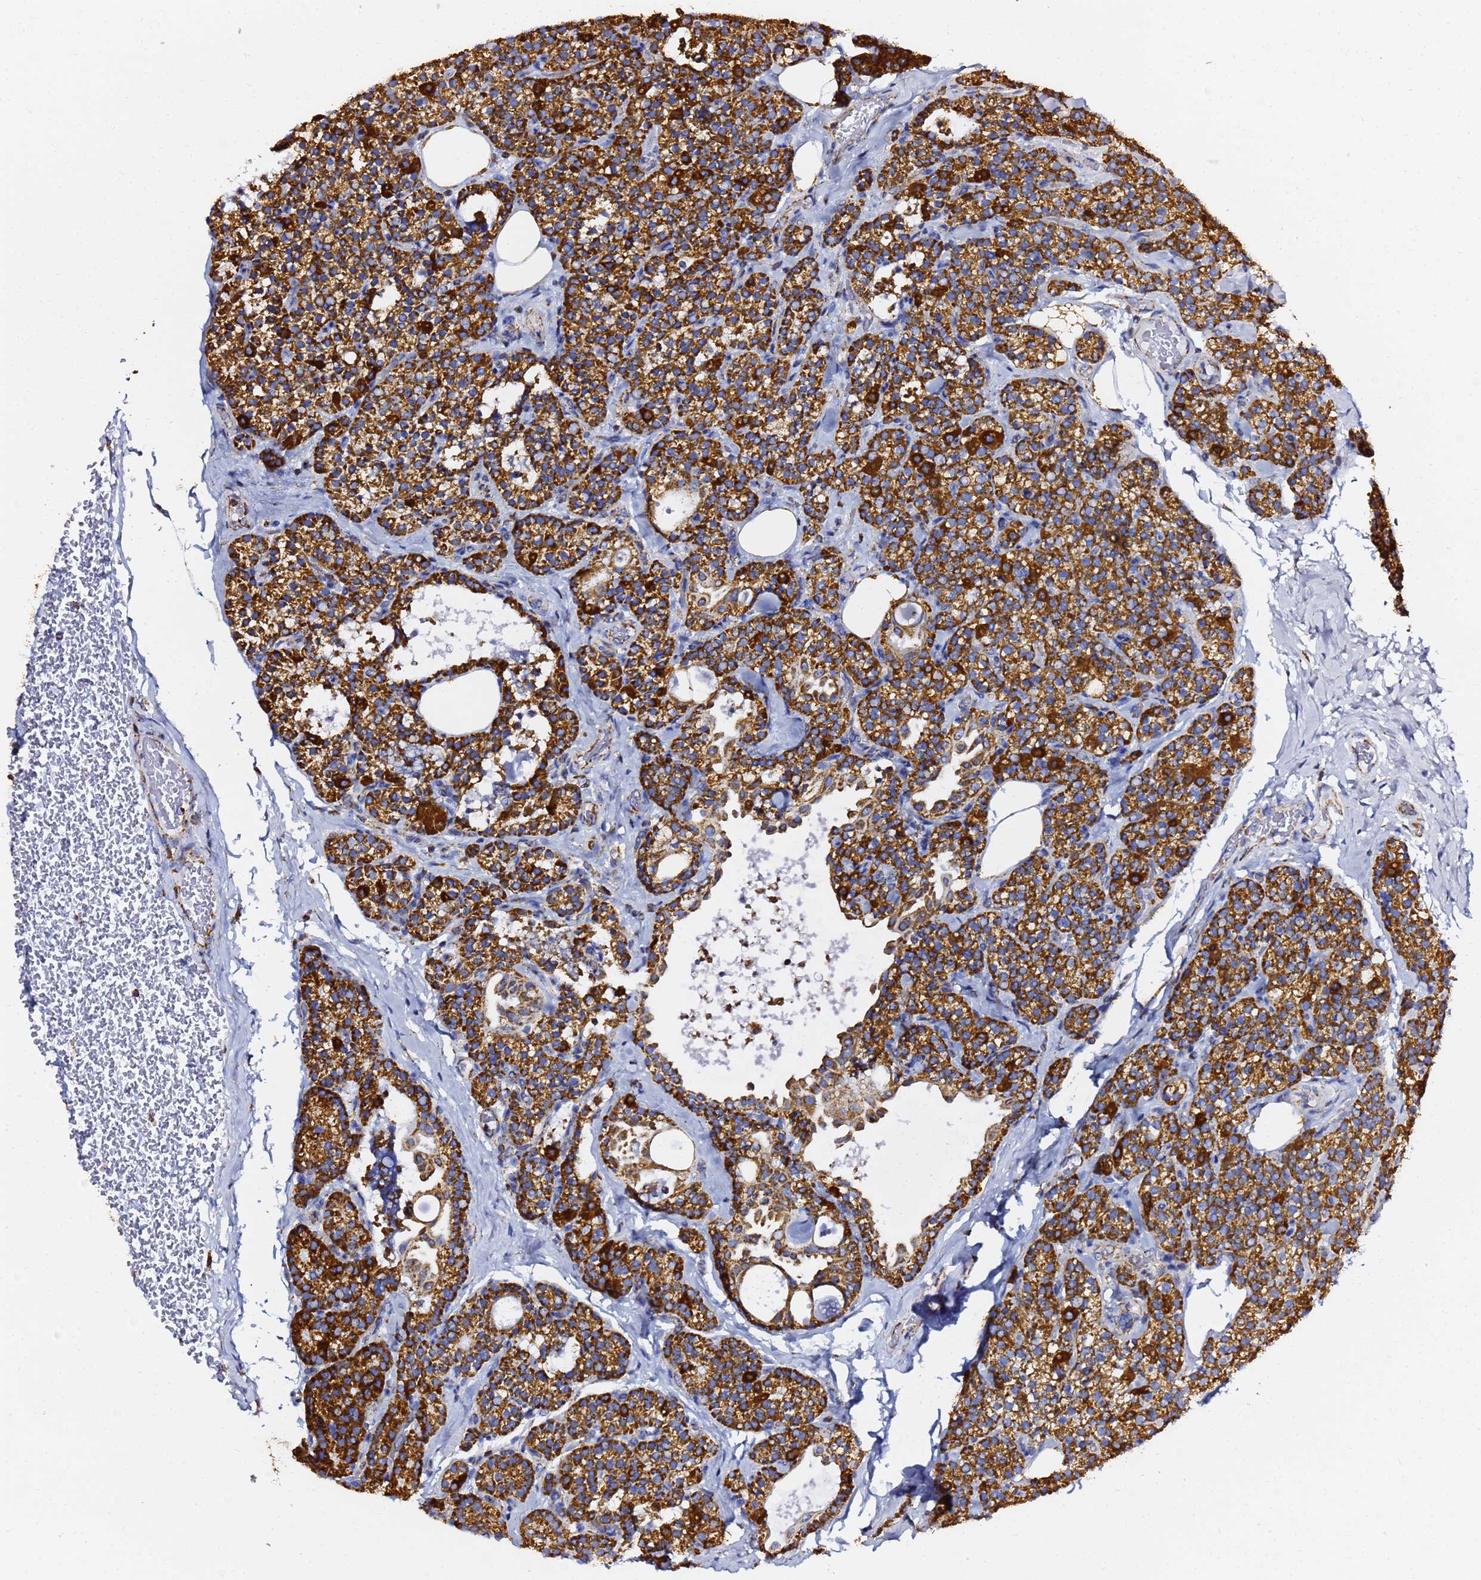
{"staining": {"intensity": "strong", "quantity": ">75%", "location": "cytoplasmic/membranous"}, "tissue": "parathyroid gland", "cell_type": "Glandular cells", "image_type": "normal", "snomed": [{"axis": "morphology", "description": "Normal tissue, NOS"}, {"axis": "topography", "description": "Parathyroid gland"}], "caption": "Glandular cells demonstrate high levels of strong cytoplasmic/membranous expression in approximately >75% of cells in normal human parathyroid gland. The staining was performed using DAB to visualize the protein expression in brown, while the nuclei were stained in blue with hematoxylin (Magnification: 20x).", "gene": "PHB2", "patient": {"sex": "female", "age": 45}}